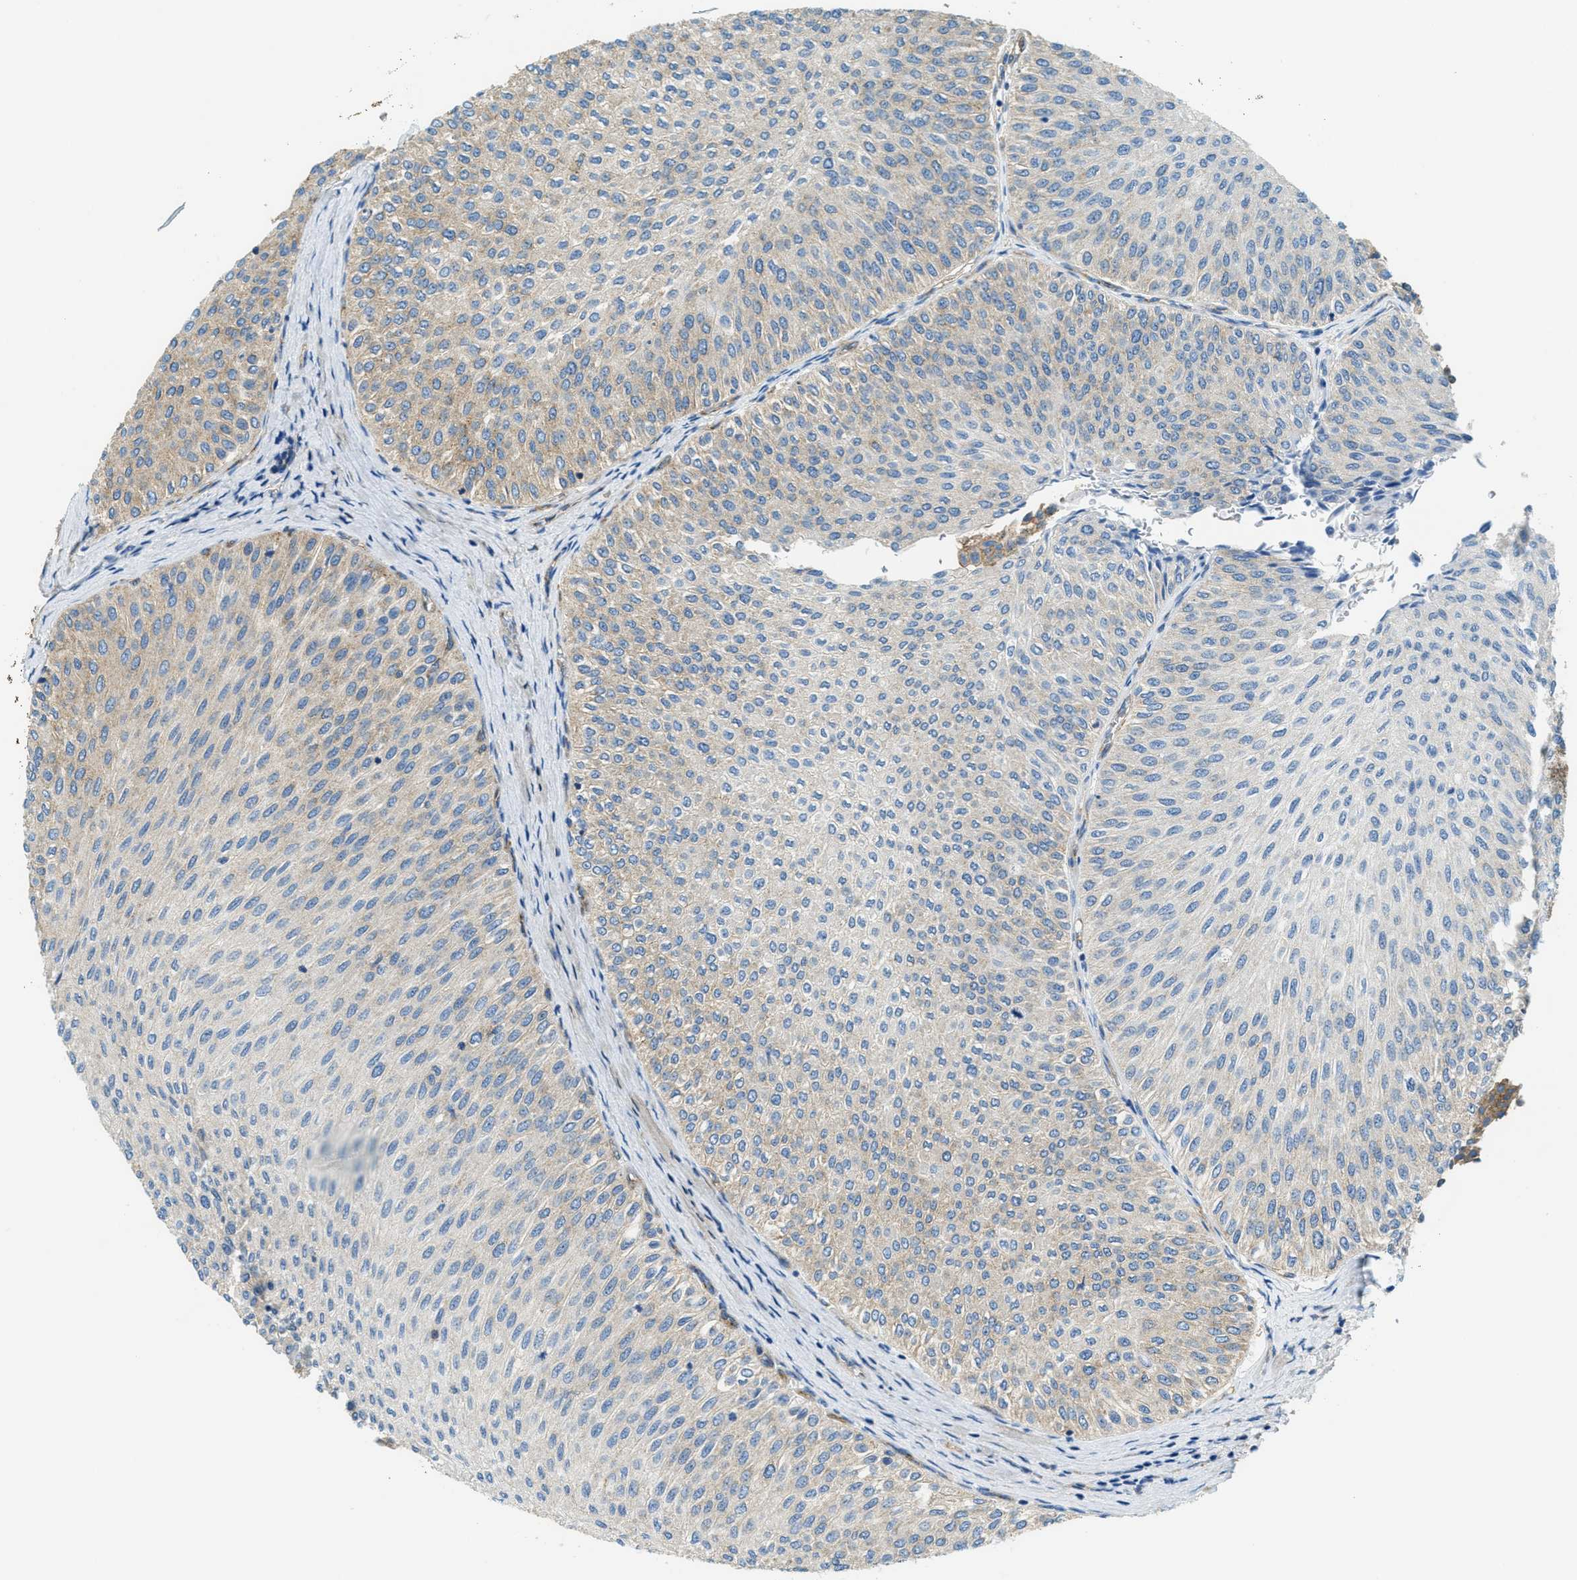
{"staining": {"intensity": "weak", "quantity": "25%-75%", "location": "cytoplasmic/membranous"}, "tissue": "urothelial cancer", "cell_type": "Tumor cells", "image_type": "cancer", "snomed": [{"axis": "morphology", "description": "Urothelial carcinoma, Low grade"}, {"axis": "topography", "description": "Urinary bladder"}], "caption": "Tumor cells demonstrate low levels of weak cytoplasmic/membranous staining in approximately 25%-75% of cells in urothelial cancer.", "gene": "AP2B1", "patient": {"sex": "male", "age": 78}}